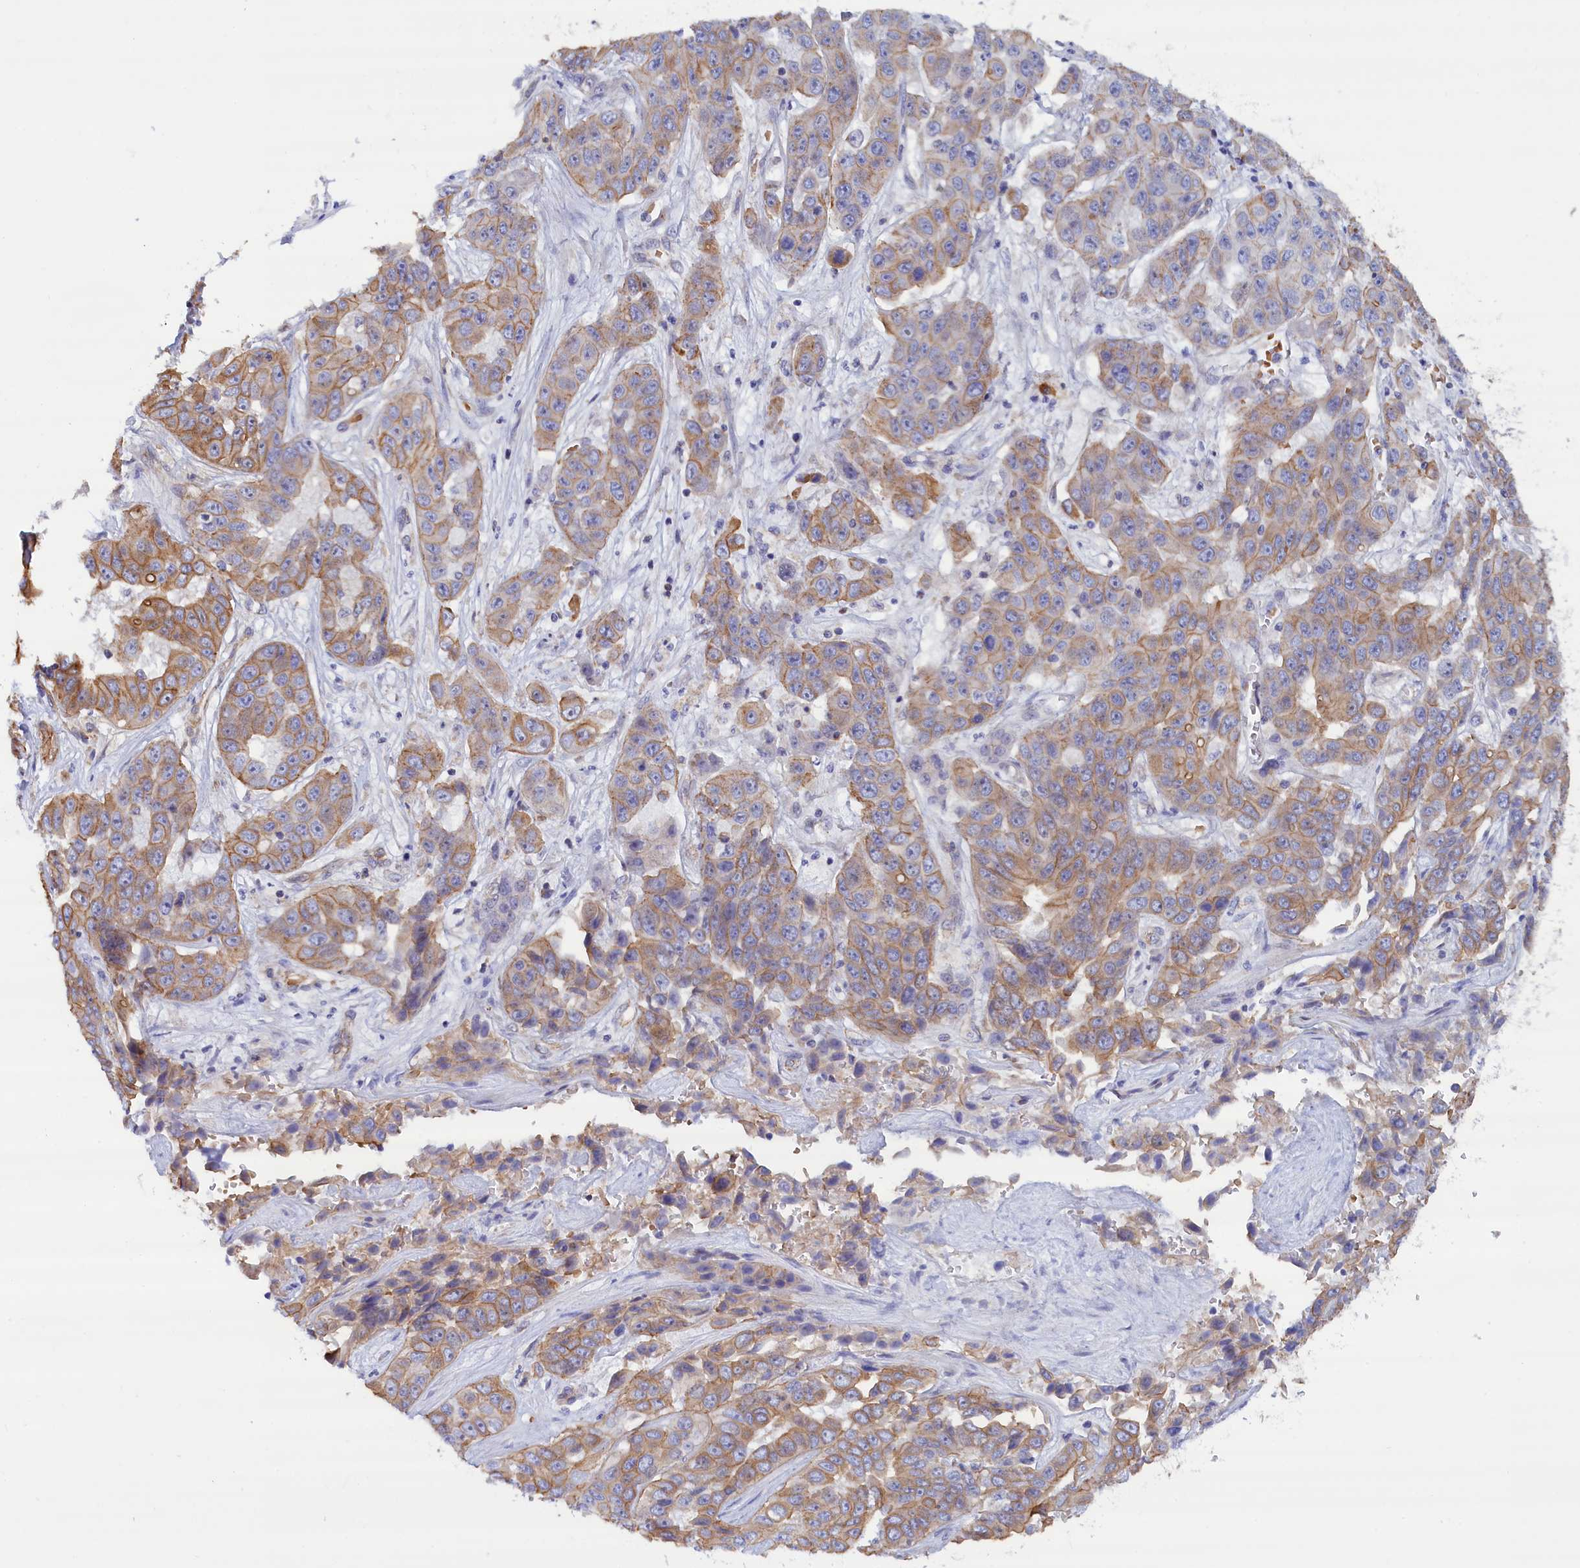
{"staining": {"intensity": "moderate", "quantity": "25%-75%", "location": "cytoplasmic/membranous"}, "tissue": "liver cancer", "cell_type": "Tumor cells", "image_type": "cancer", "snomed": [{"axis": "morphology", "description": "Cholangiocarcinoma"}, {"axis": "topography", "description": "Liver"}], "caption": "Moderate cytoplasmic/membranous positivity for a protein is appreciated in about 25%-75% of tumor cells of liver cancer (cholangiocarcinoma) using immunohistochemistry.", "gene": "ABCC12", "patient": {"sex": "female", "age": 52}}